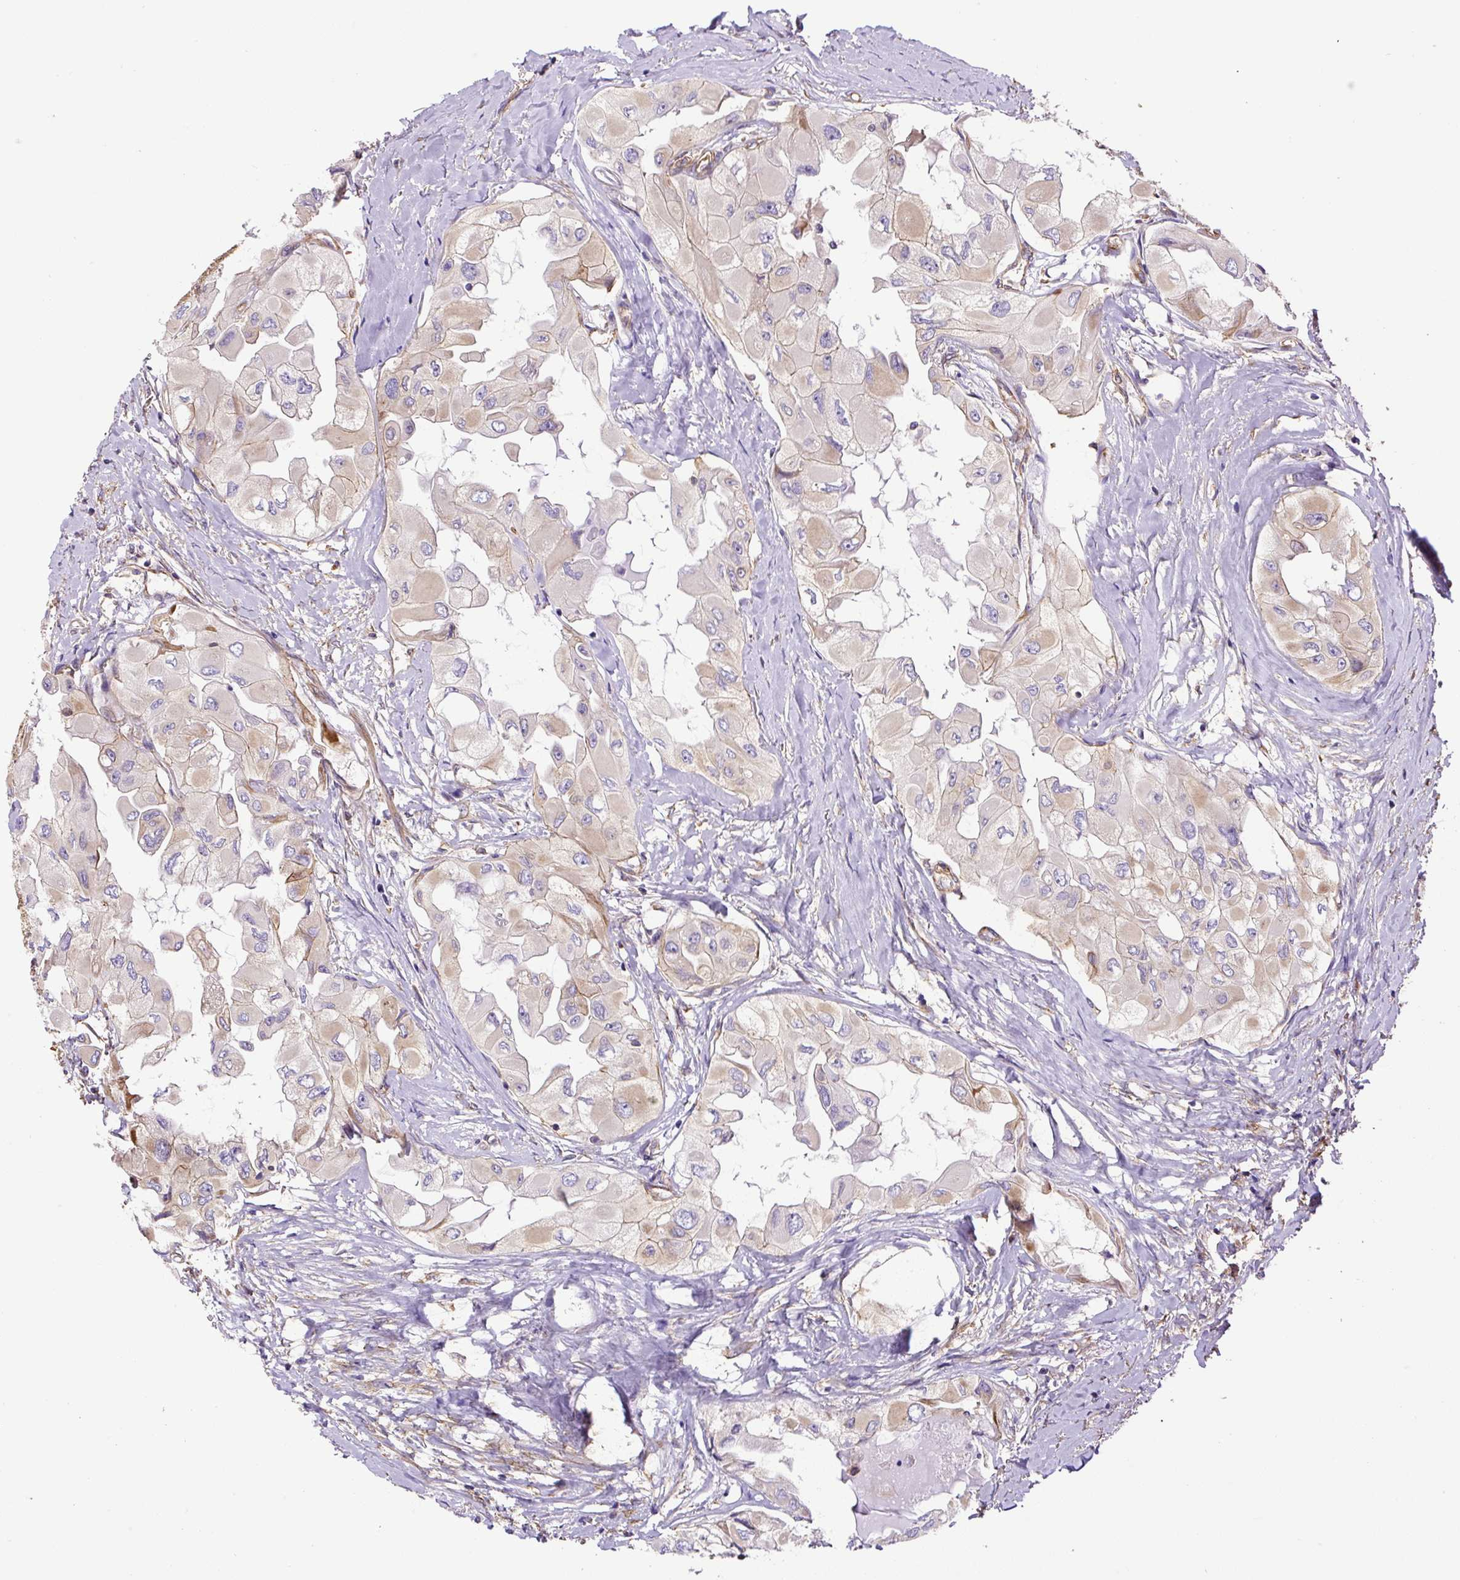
{"staining": {"intensity": "weak", "quantity": "<25%", "location": "cytoplasmic/membranous"}, "tissue": "thyroid cancer", "cell_type": "Tumor cells", "image_type": "cancer", "snomed": [{"axis": "morphology", "description": "Normal tissue, NOS"}, {"axis": "morphology", "description": "Papillary adenocarcinoma, NOS"}, {"axis": "topography", "description": "Thyroid gland"}], "caption": "Immunohistochemistry (IHC) of thyroid cancer demonstrates no positivity in tumor cells.", "gene": "DCTN1", "patient": {"sex": "female", "age": 59}}